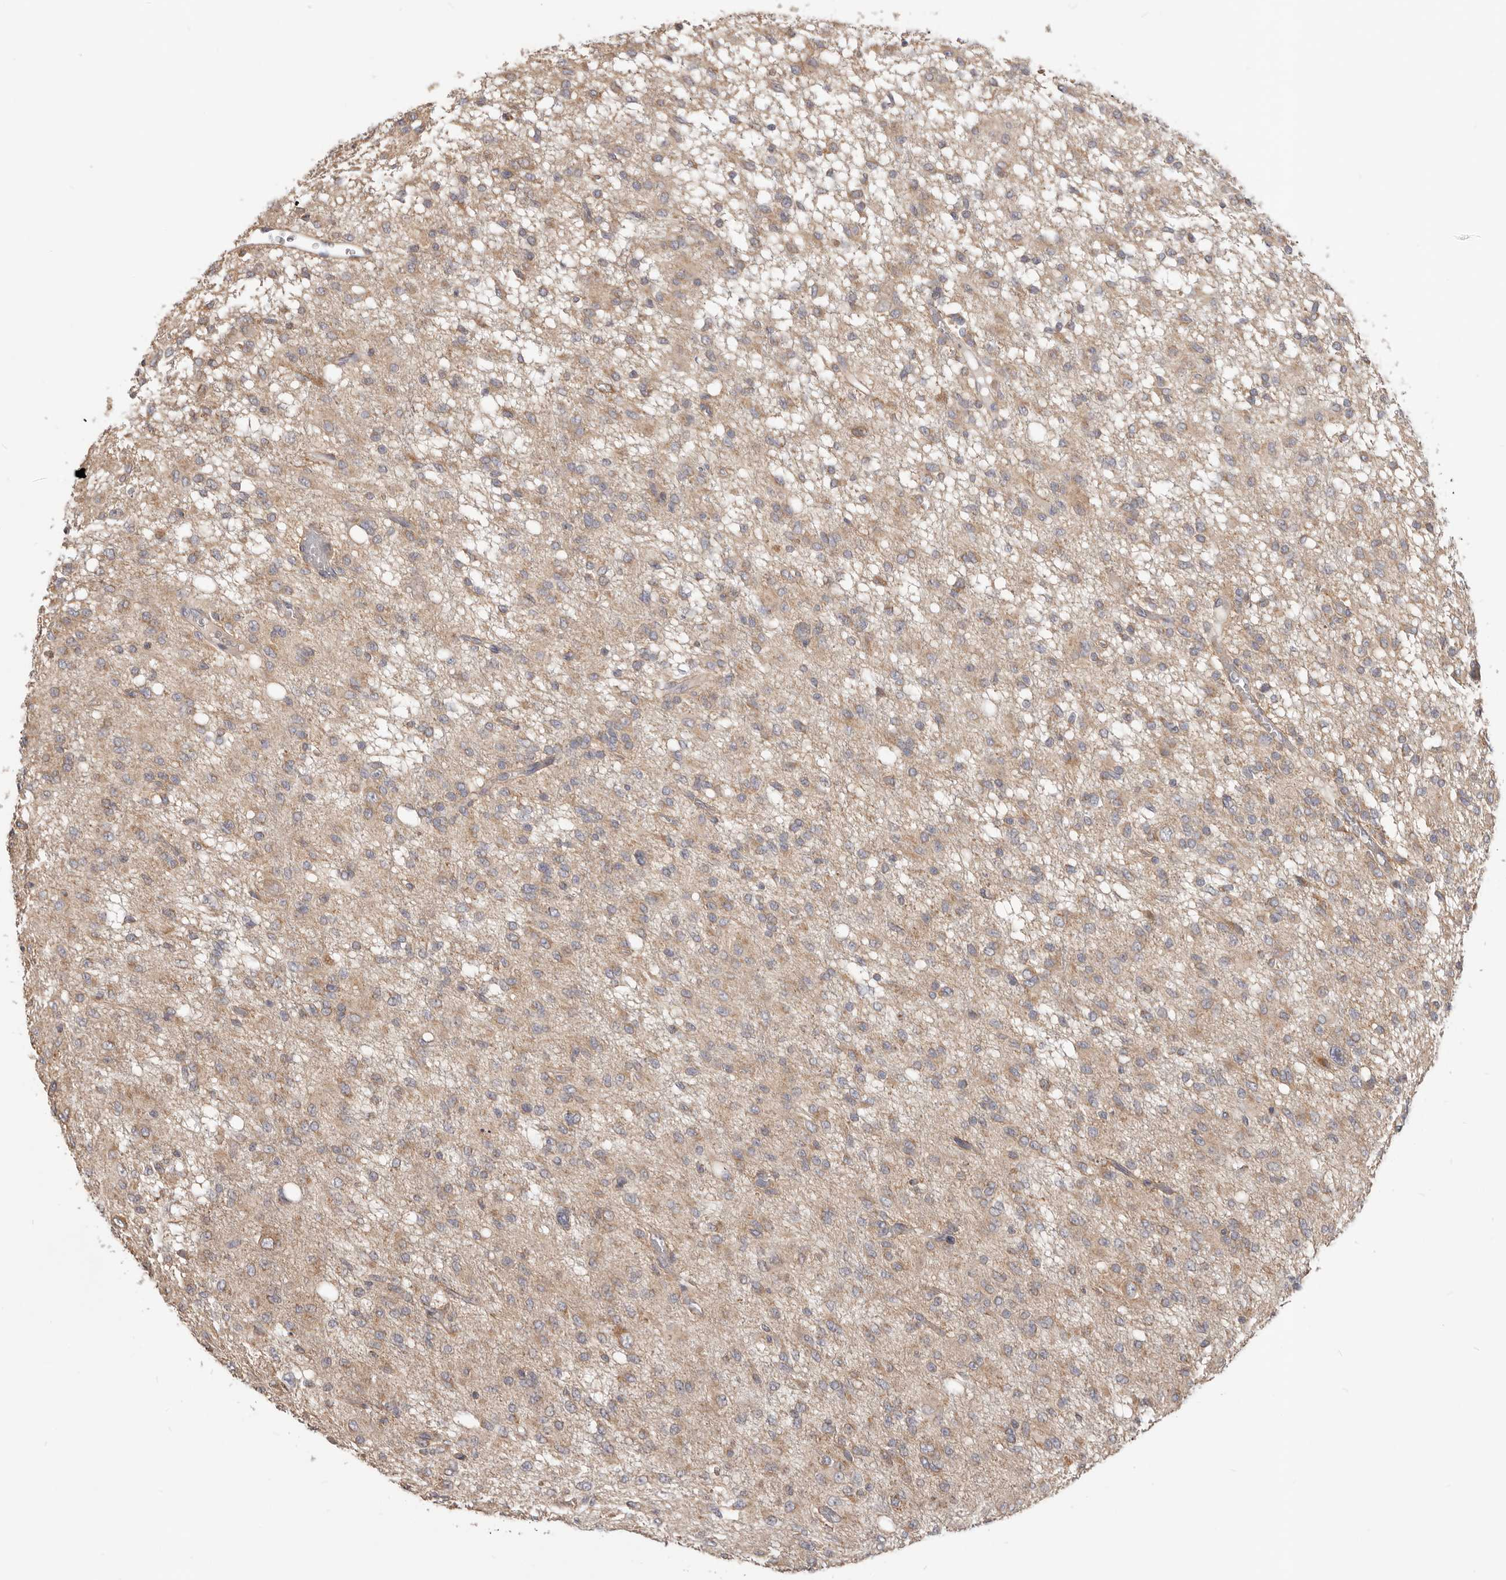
{"staining": {"intensity": "weak", "quantity": ">75%", "location": "cytoplasmic/membranous"}, "tissue": "glioma", "cell_type": "Tumor cells", "image_type": "cancer", "snomed": [{"axis": "morphology", "description": "Glioma, malignant, High grade"}, {"axis": "topography", "description": "Brain"}], "caption": "High-grade glioma (malignant) stained with a brown dye shows weak cytoplasmic/membranous positive staining in approximately >75% of tumor cells.", "gene": "LRP6", "patient": {"sex": "female", "age": 59}}